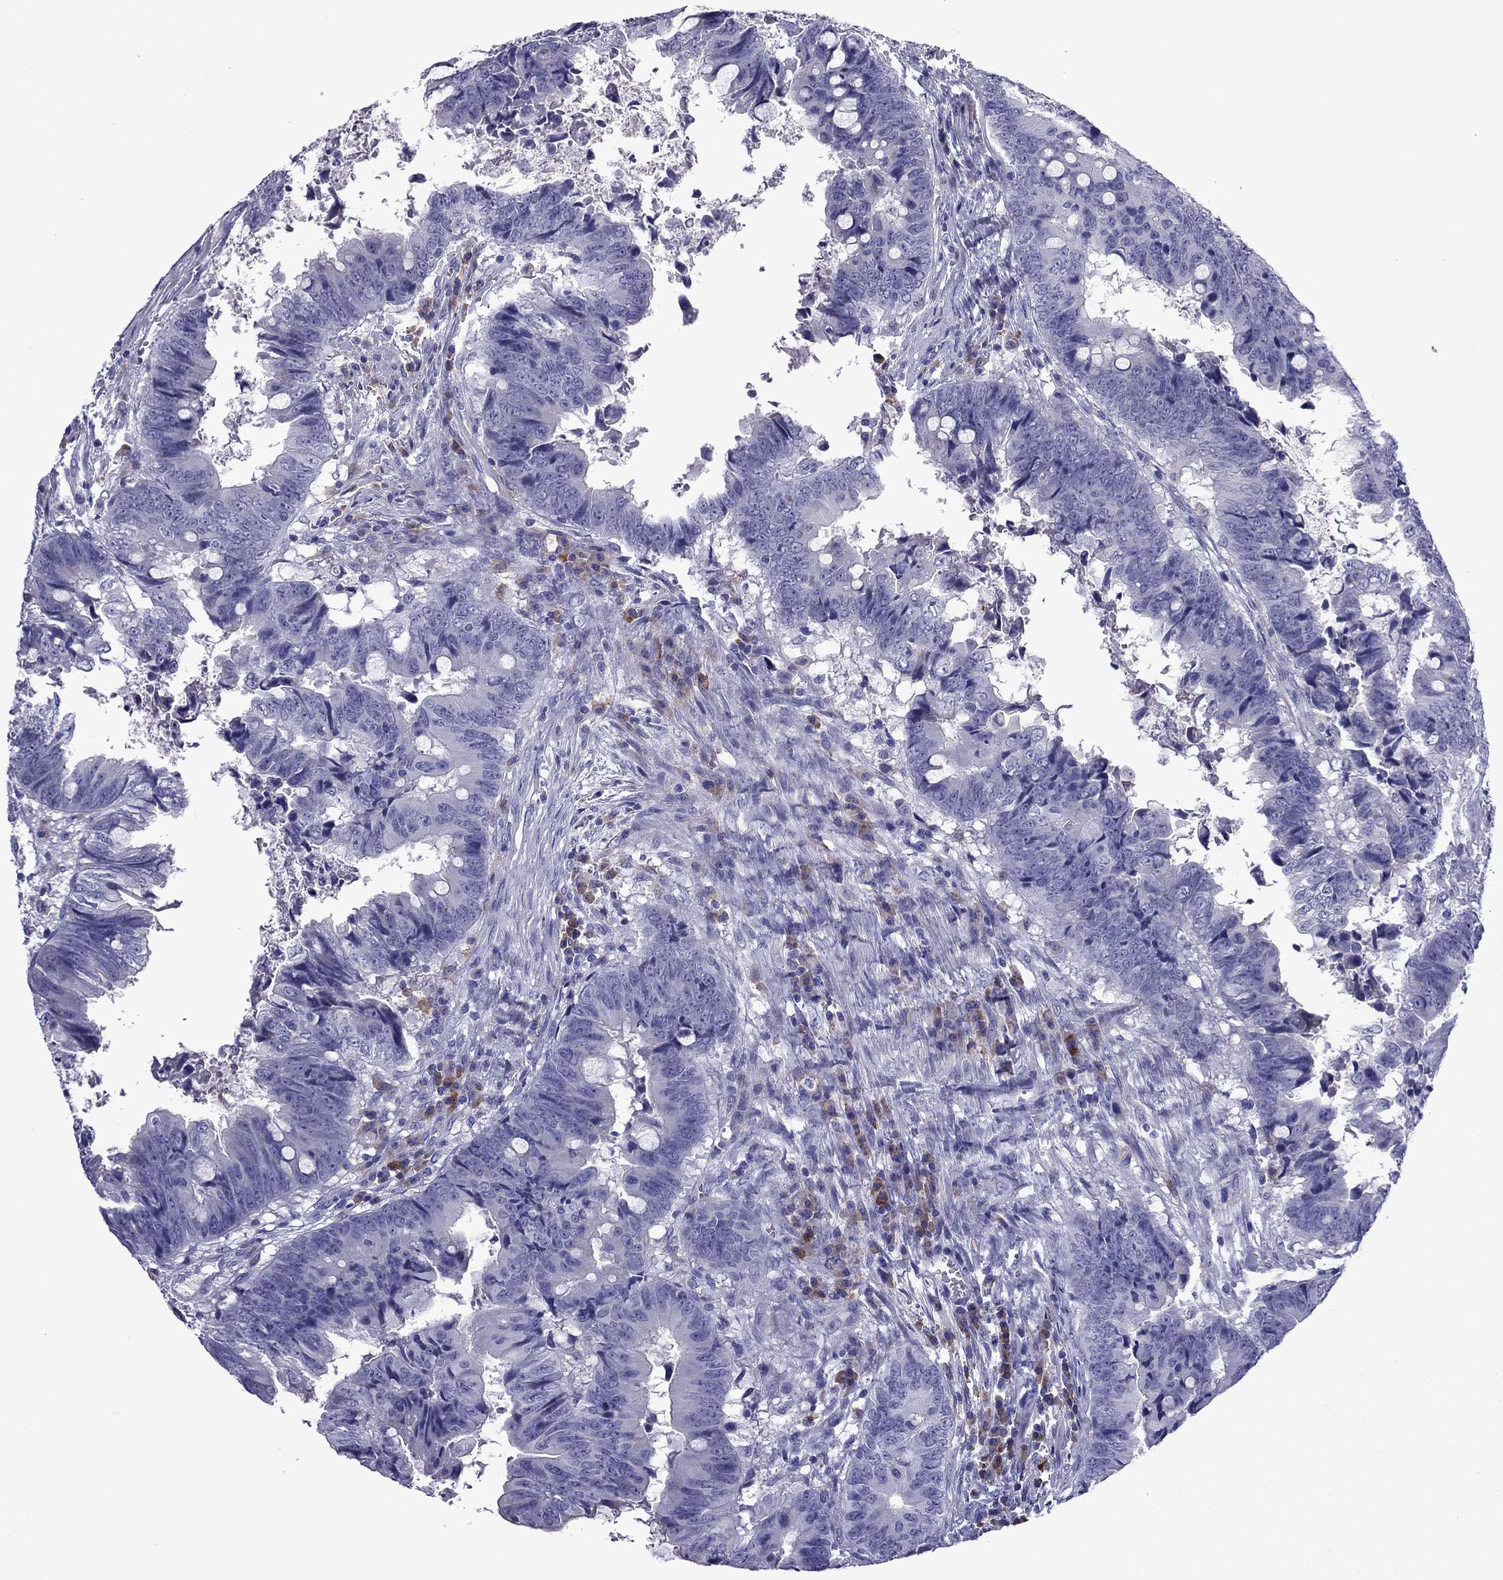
{"staining": {"intensity": "negative", "quantity": "none", "location": "none"}, "tissue": "colorectal cancer", "cell_type": "Tumor cells", "image_type": "cancer", "snomed": [{"axis": "morphology", "description": "Adenocarcinoma, NOS"}, {"axis": "topography", "description": "Colon"}], "caption": "Tumor cells show no significant protein positivity in colorectal cancer. (DAB (3,3'-diaminobenzidine) immunohistochemistry with hematoxylin counter stain).", "gene": "TSSK4", "patient": {"sex": "female", "age": 82}}